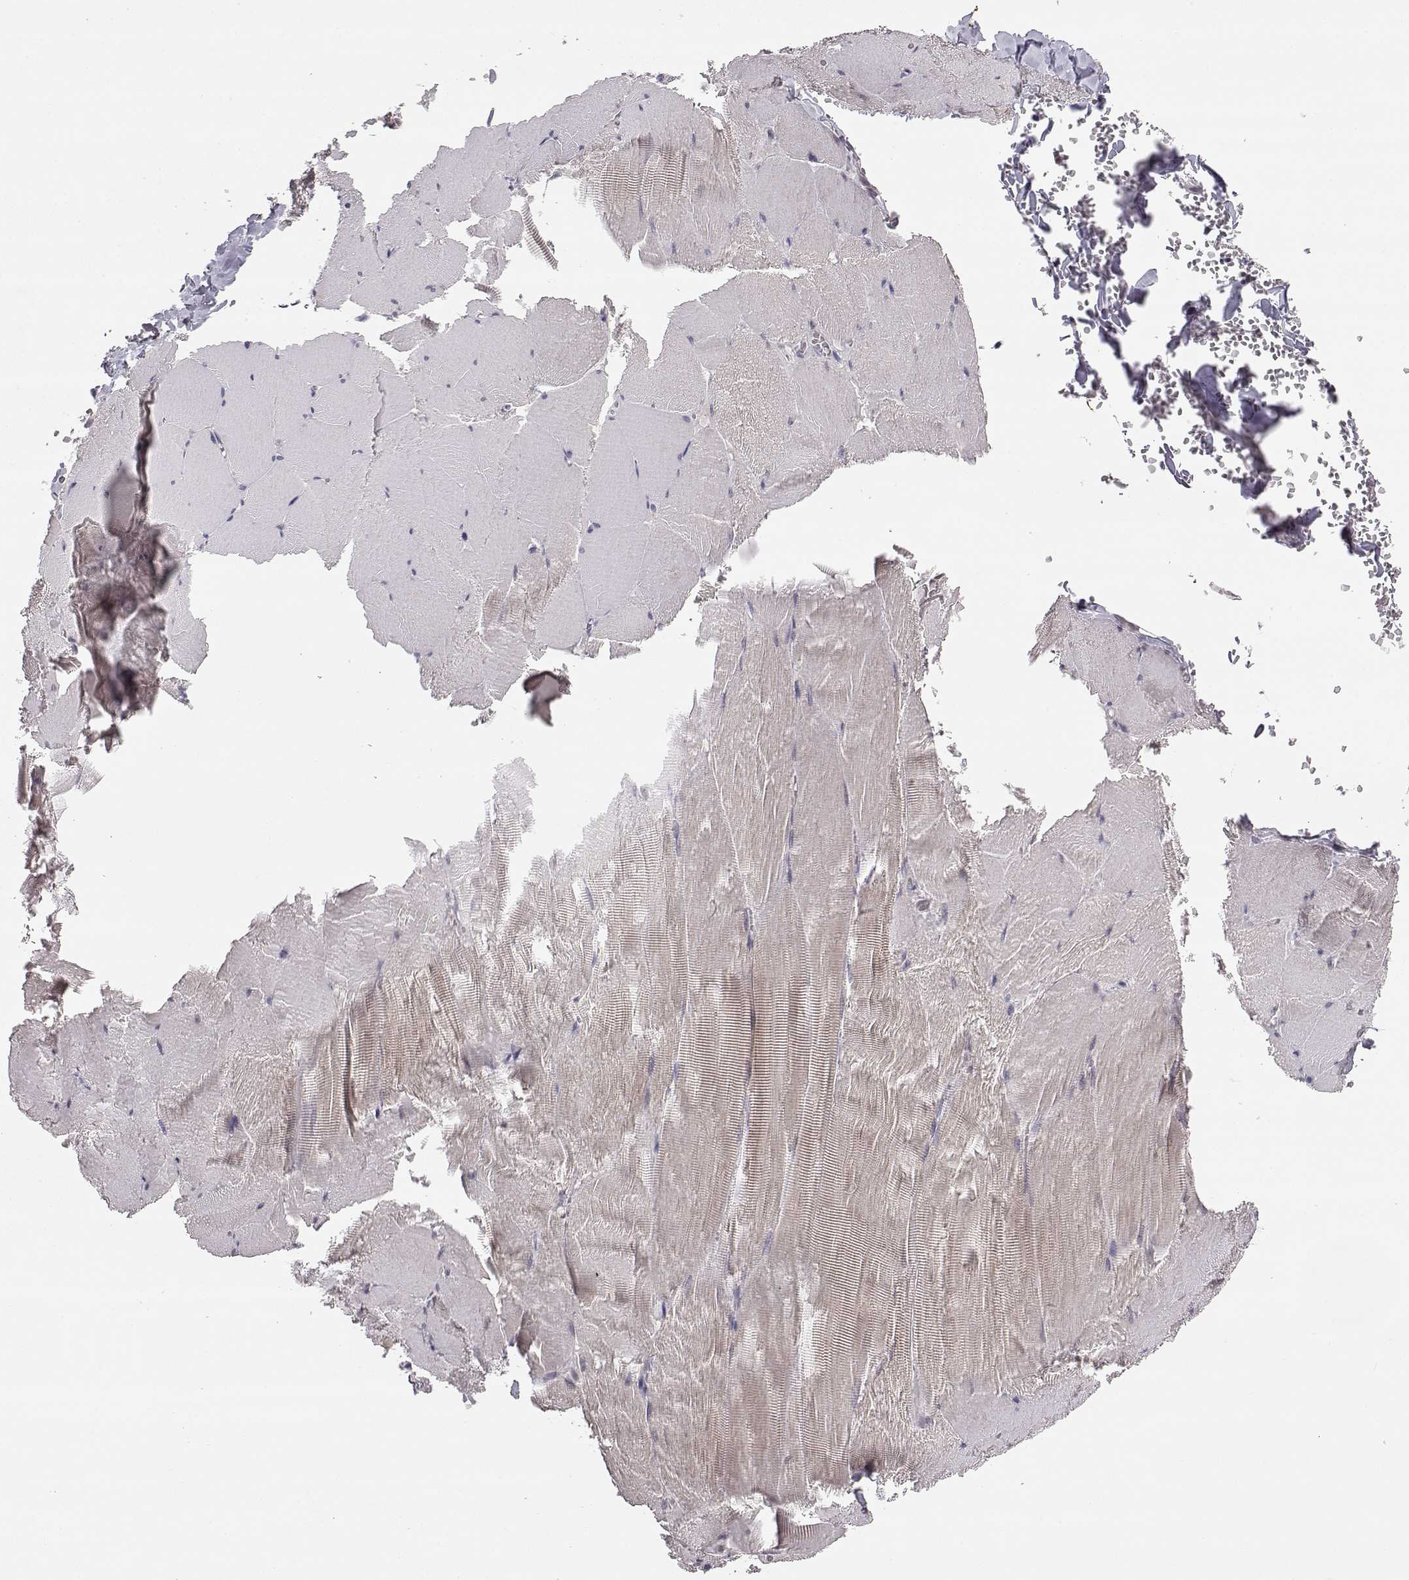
{"staining": {"intensity": "negative", "quantity": "none", "location": "none"}, "tissue": "skeletal muscle", "cell_type": "Myocytes", "image_type": "normal", "snomed": [{"axis": "morphology", "description": "Normal tissue, NOS"}, {"axis": "morphology", "description": "Malignant melanoma, Metastatic site"}, {"axis": "topography", "description": "Skeletal muscle"}], "caption": "High magnification brightfield microscopy of unremarkable skeletal muscle stained with DAB (3,3'-diaminobenzidine) (brown) and counterstained with hematoxylin (blue): myocytes show no significant positivity.", "gene": "AKR1B1", "patient": {"sex": "male", "age": 50}}